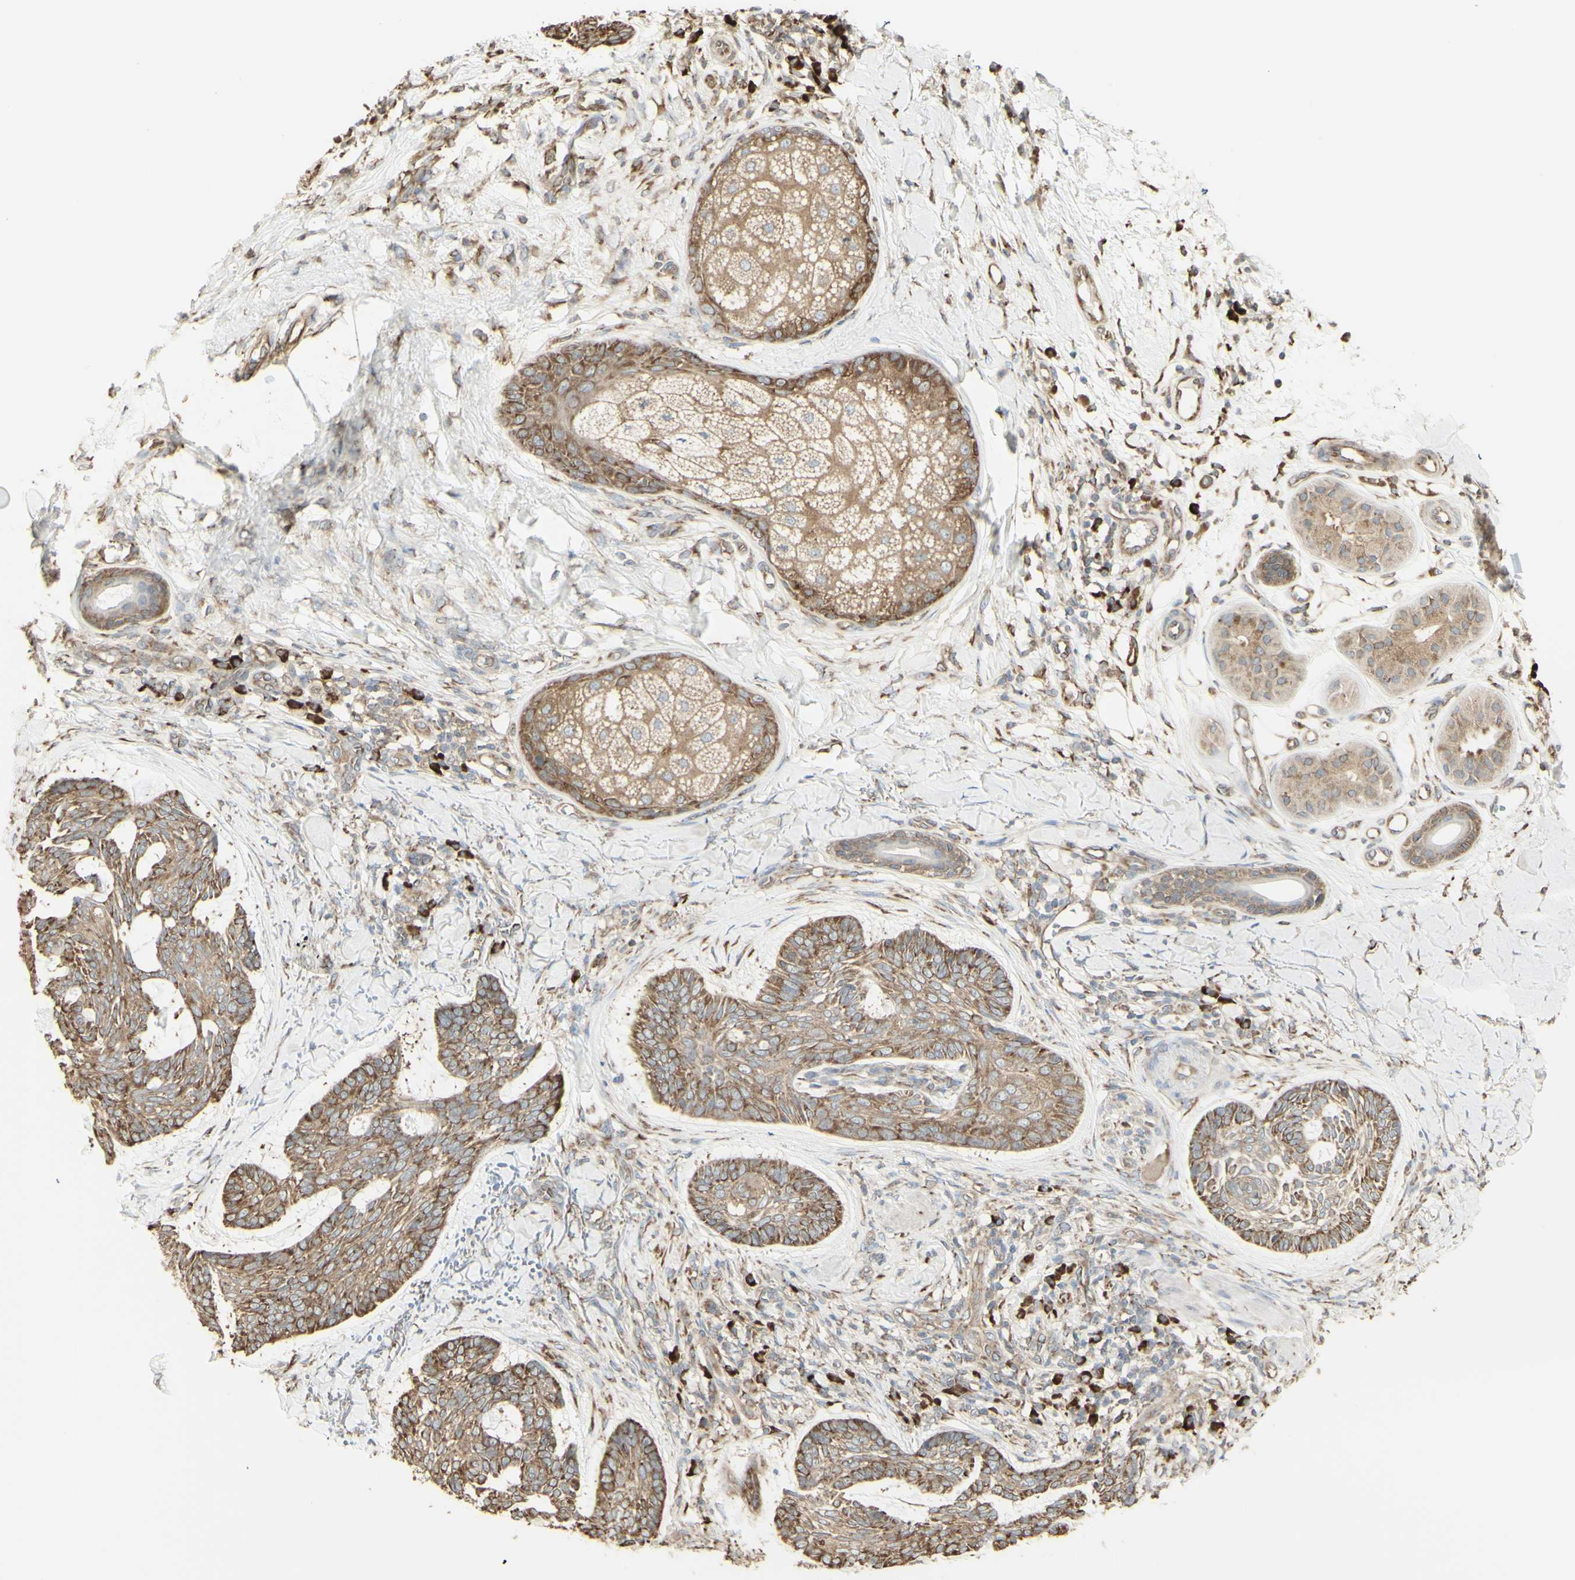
{"staining": {"intensity": "moderate", "quantity": ">75%", "location": "cytoplasmic/membranous"}, "tissue": "skin cancer", "cell_type": "Tumor cells", "image_type": "cancer", "snomed": [{"axis": "morphology", "description": "Basal cell carcinoma"}, {"axis": "topography", "description": "Skin"}], "caption": "Basal cell carcinoma (skin) stained with a protein marker exhibits moderate staining in tumor cells.", "gene": "EEF1B2", "patient": {"sex": "male", "age": 43}}